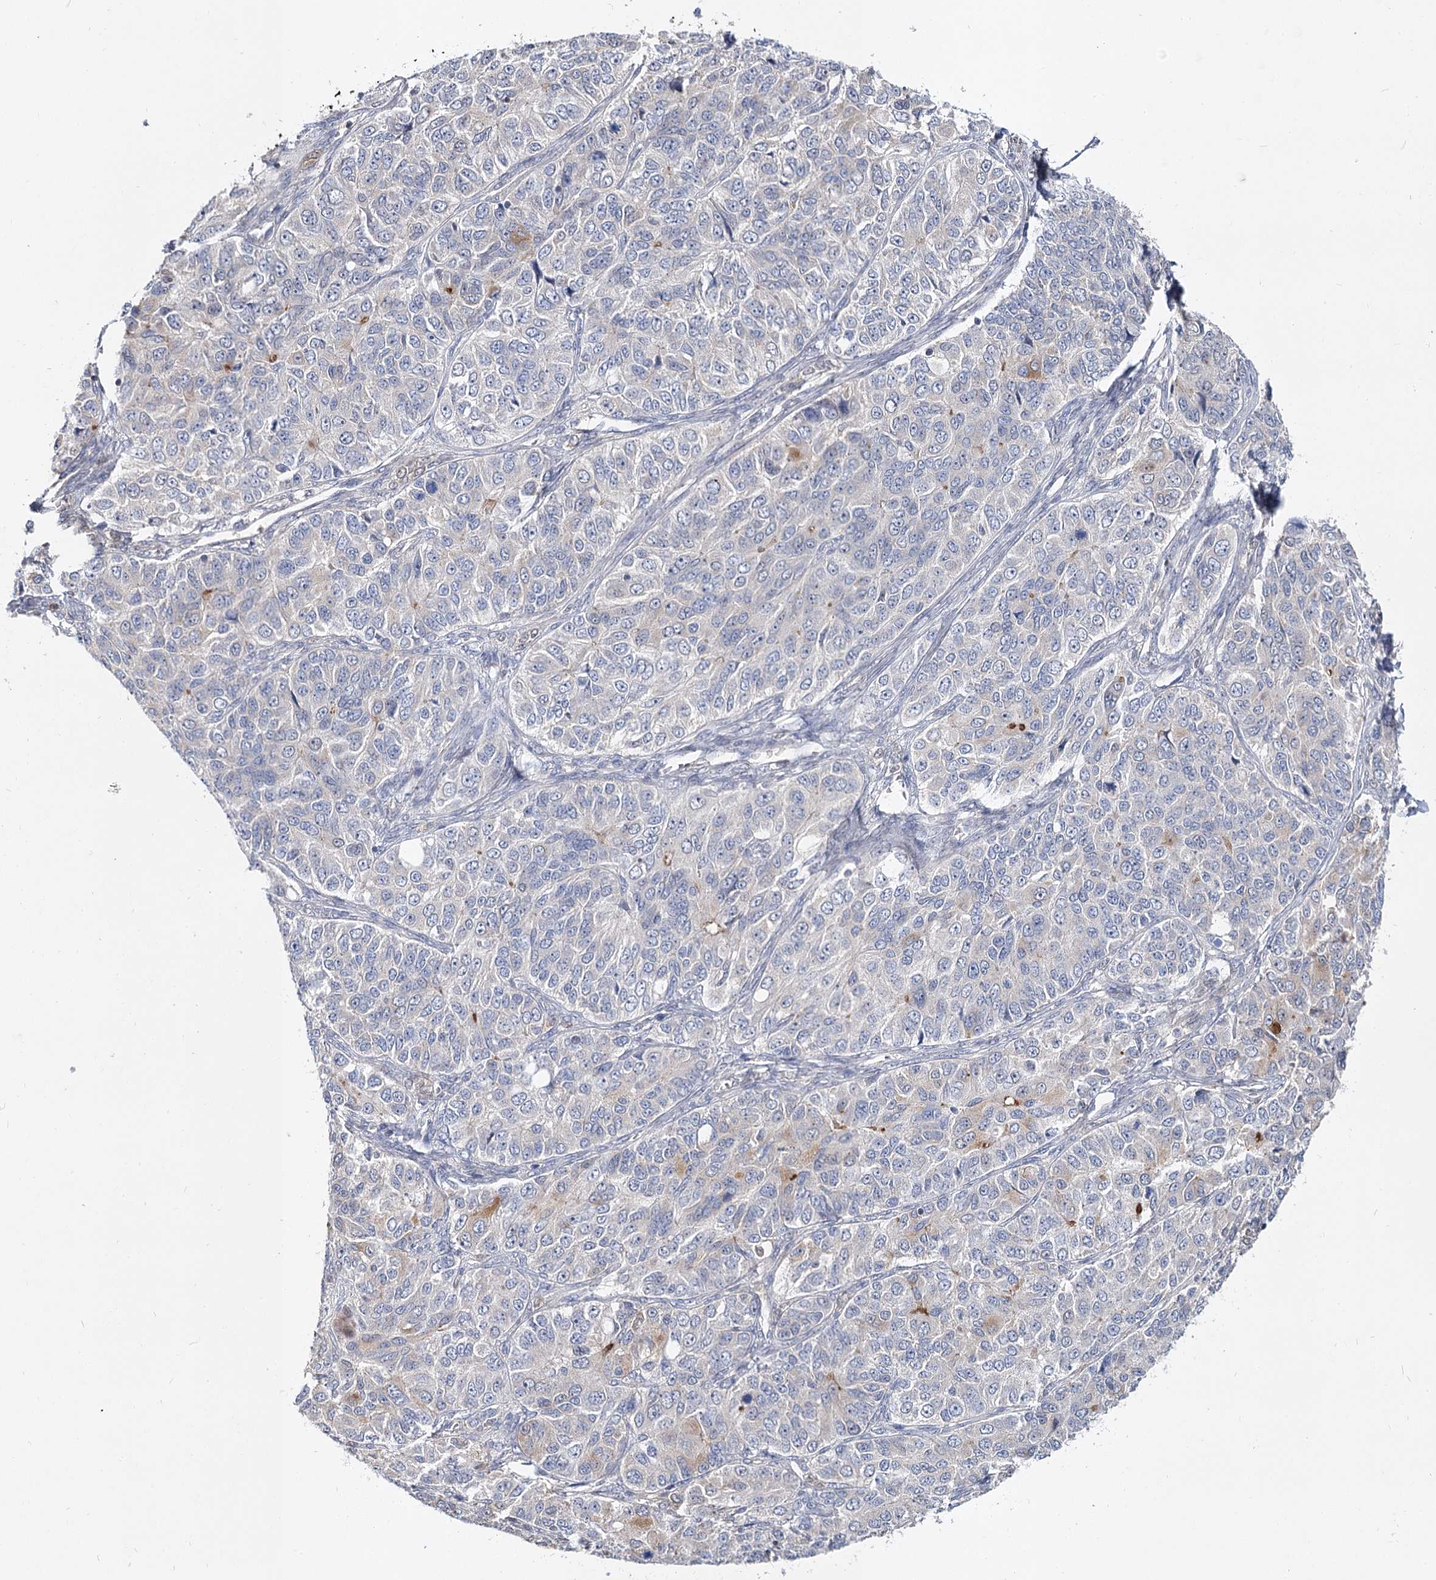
{"staining": {"intensity": "negative", "quantity": "none", "location": "none"}, "tissue": "ovarian cancer", "cell_type": "Tumor cells", "image_type": "cancer", "snomed": [{"axis": "morphology", "description": "Carcinoma, endometroid"}, {"axis": "topography", "description": "Ovary"}], "caption": "This histopathology image is of ovarian cancer (endometroid carcinoma) stained with immunohistochemistry (IHC) to label a protein in brown with the nuclei are counter-stained blue. There is no expression in tumor cells.", "gene": "UGP2", "patient": {"sex": "female", "age": 51}}